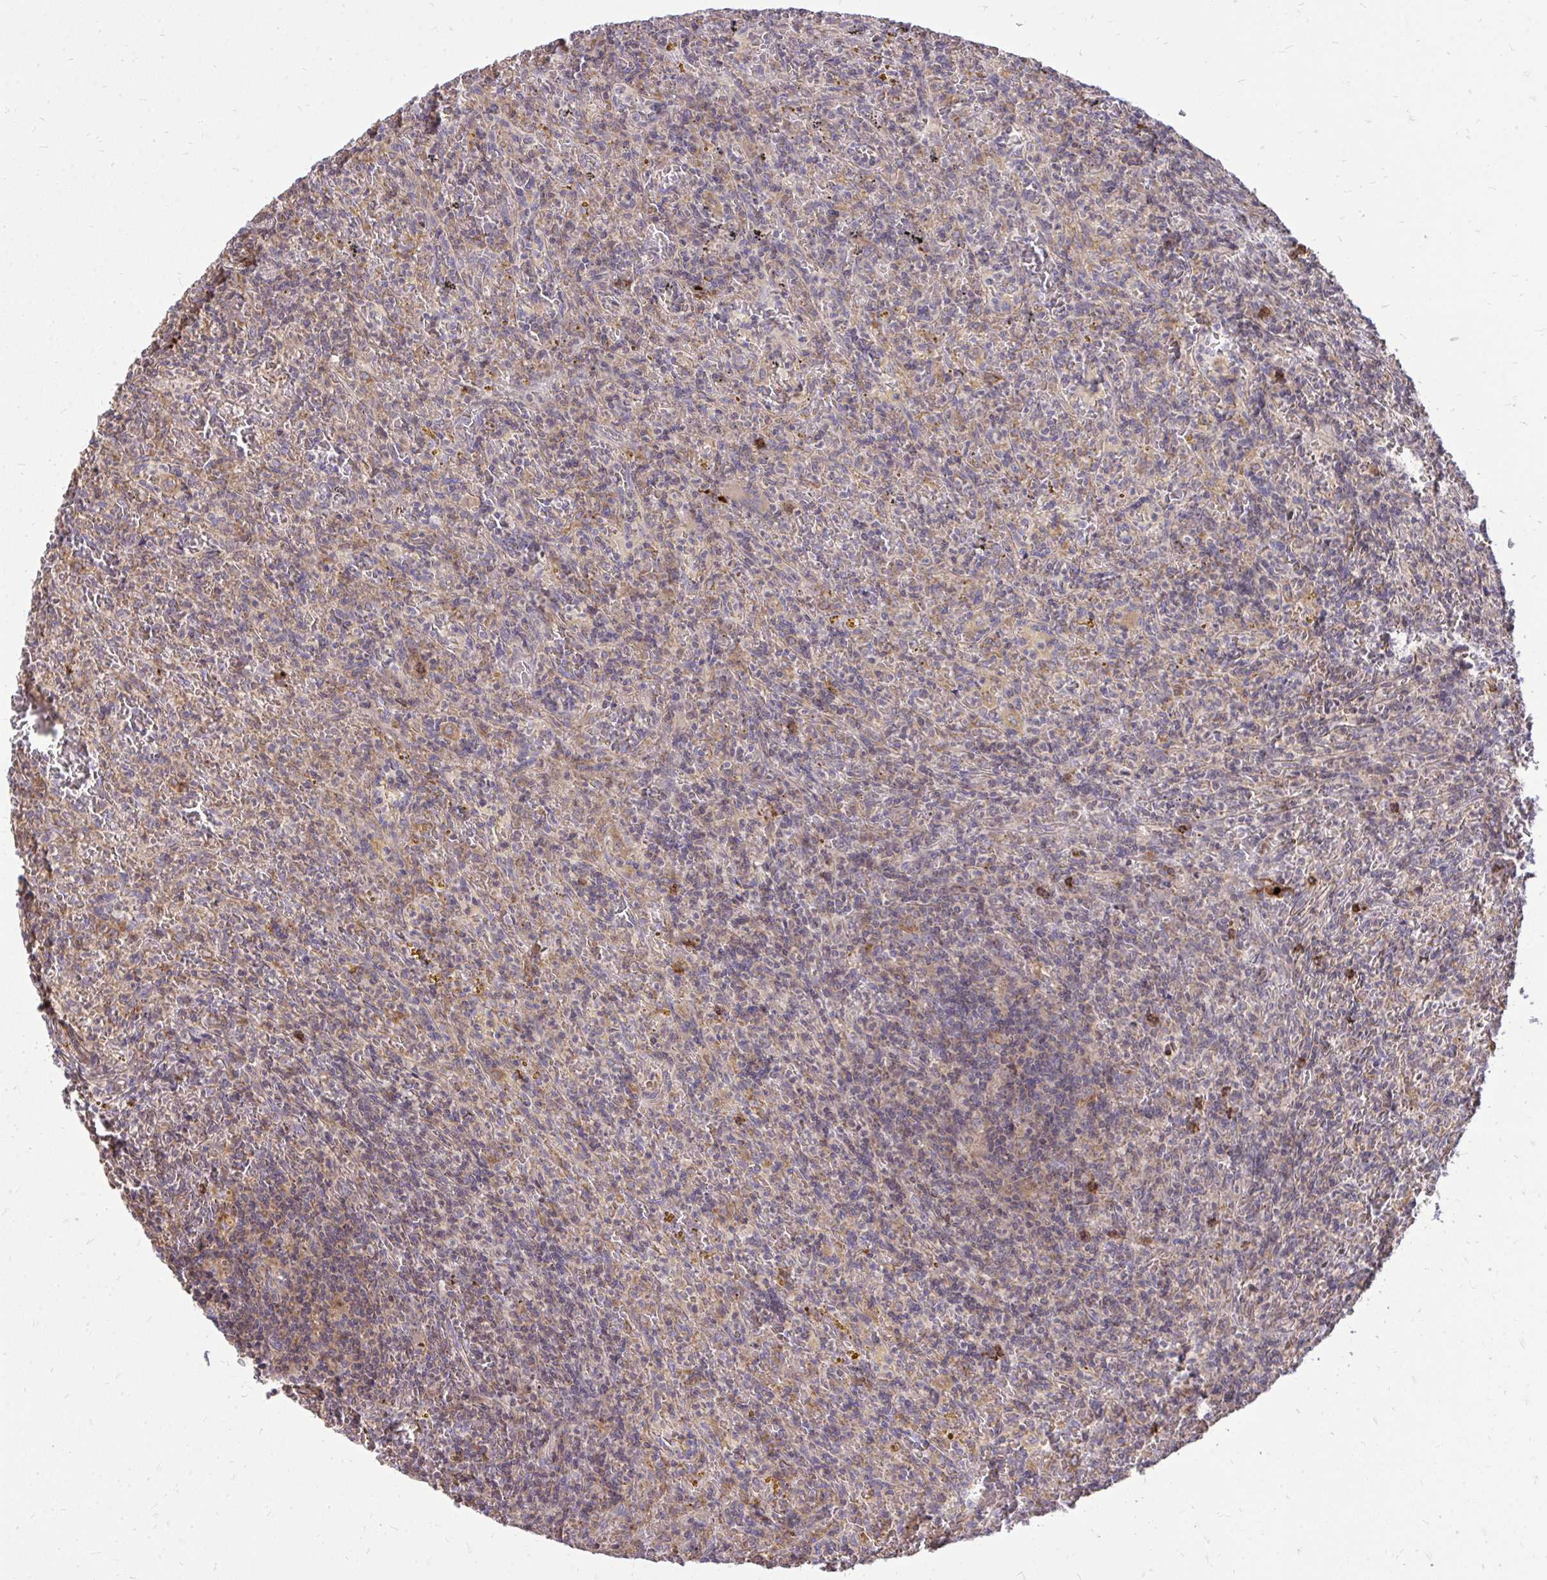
{"staining": {"intensity": "negative", "quantity": "none", "location": "none"}, "tissue": "lymphoma", "cell_type": "Tumor cells", "image_type": "cancer", "snomed": [{"axis": "morphology", "description": "Malignant lymphoma, non-Hodgkin's type, Low grade"}, {"axis": "topography", "description": "Spleen"}], "caption": "Immunohistochemical staining of lymphoma demonstrates no significant positivity in tumor cells.", "gene": "SLC7A5", "patient": {"sex": "female", "age": 70}}